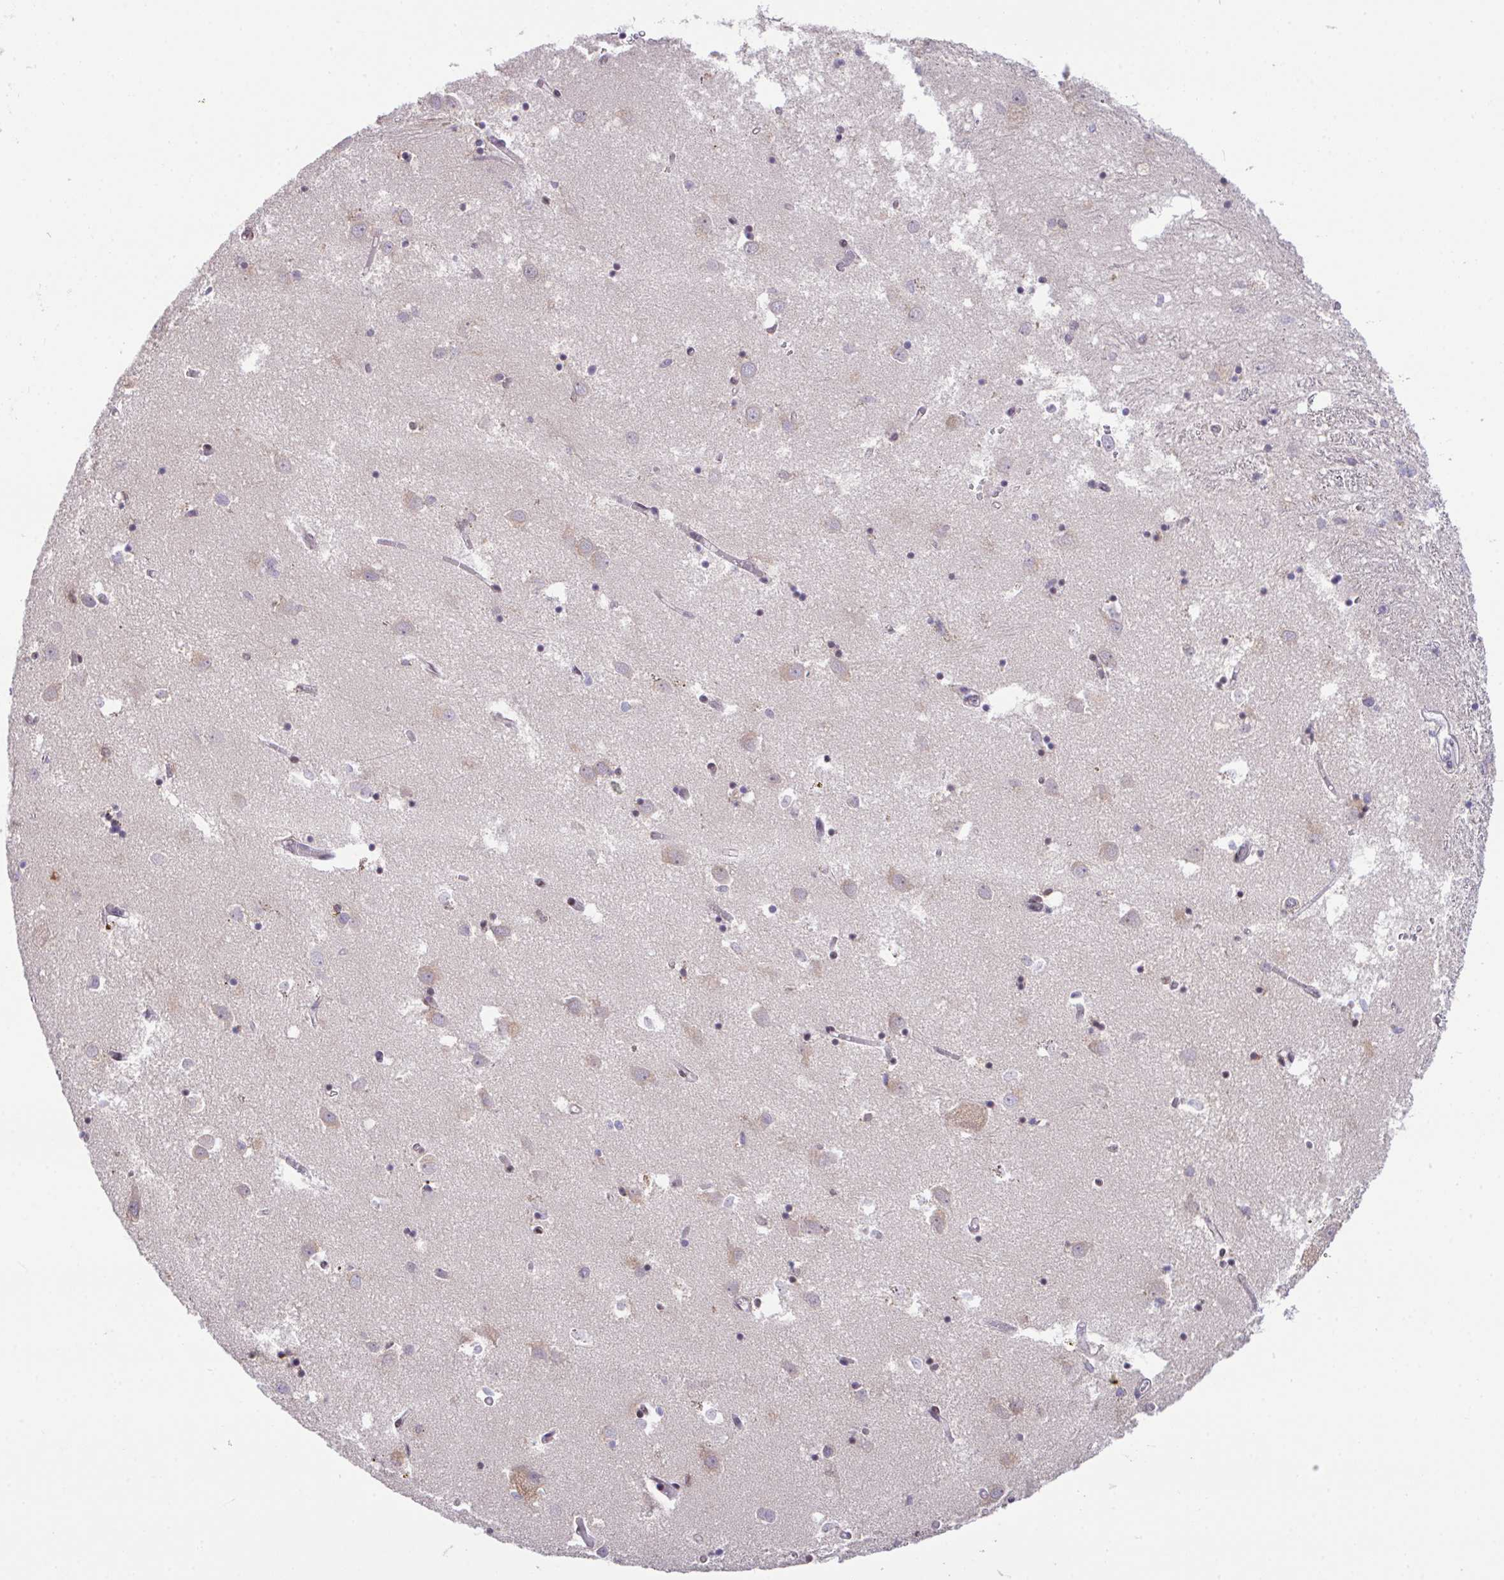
{"staining": {"intensity": "weak", "quantity": "25%-75%", "location": "nuclear"}, "tissue": "caudate", "cell_type": "Glial cells", "image_type": "normal", "snomed": [{"axis": "morphology", "description": "Normal tissue, NOS"}, {"axis": "topography", "description": "Lateral ventricle wall"}], "caption": "Protein positivity by immunohistochemistry shows weak nuclear expression in approximately 25%-75% of glial cells in benign caudate.", "gene": "OR6K3", "patient": {"sex": "male", "age": 70}}